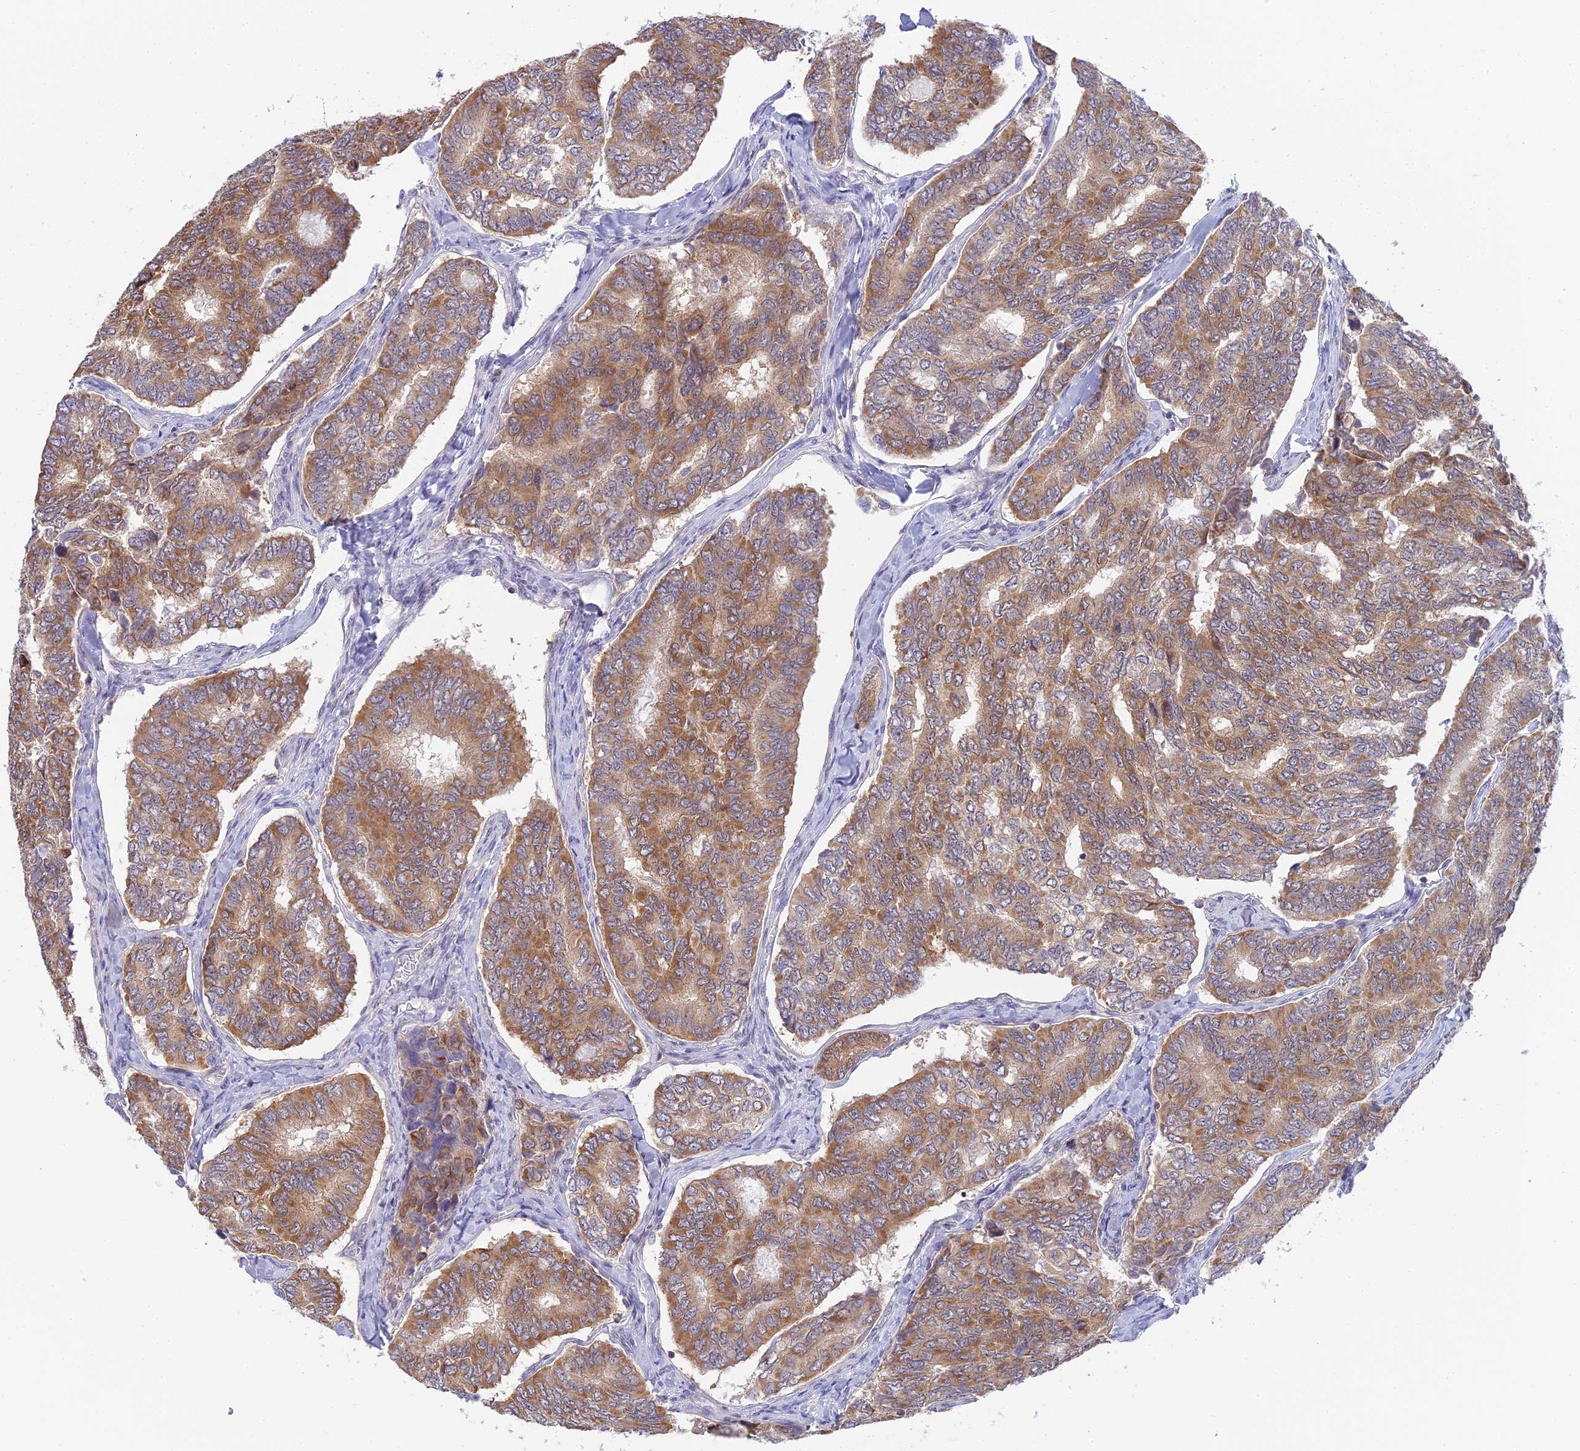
{"staining": {"intensity": "moderate", "quantity": ">75%", "location": "cytoplasmic/membranous"}, "tissue": "thyroid cancer", "cell_type": "Tumor cells", "image_type": "cancer", "snomed": [{"axis": "morphology", "description": "Papillary adenocarcinoma, NOS"}, {"axis": "topography", "description": "Thyroid gland"}], "caption": "Protein expression analysis of thyroid cancer shows moderate cytoplasmic/membranous expression in about >75% of tumor cells.", "gene": "ELOA2", "patient": {"sex": "female", "age": 35}}